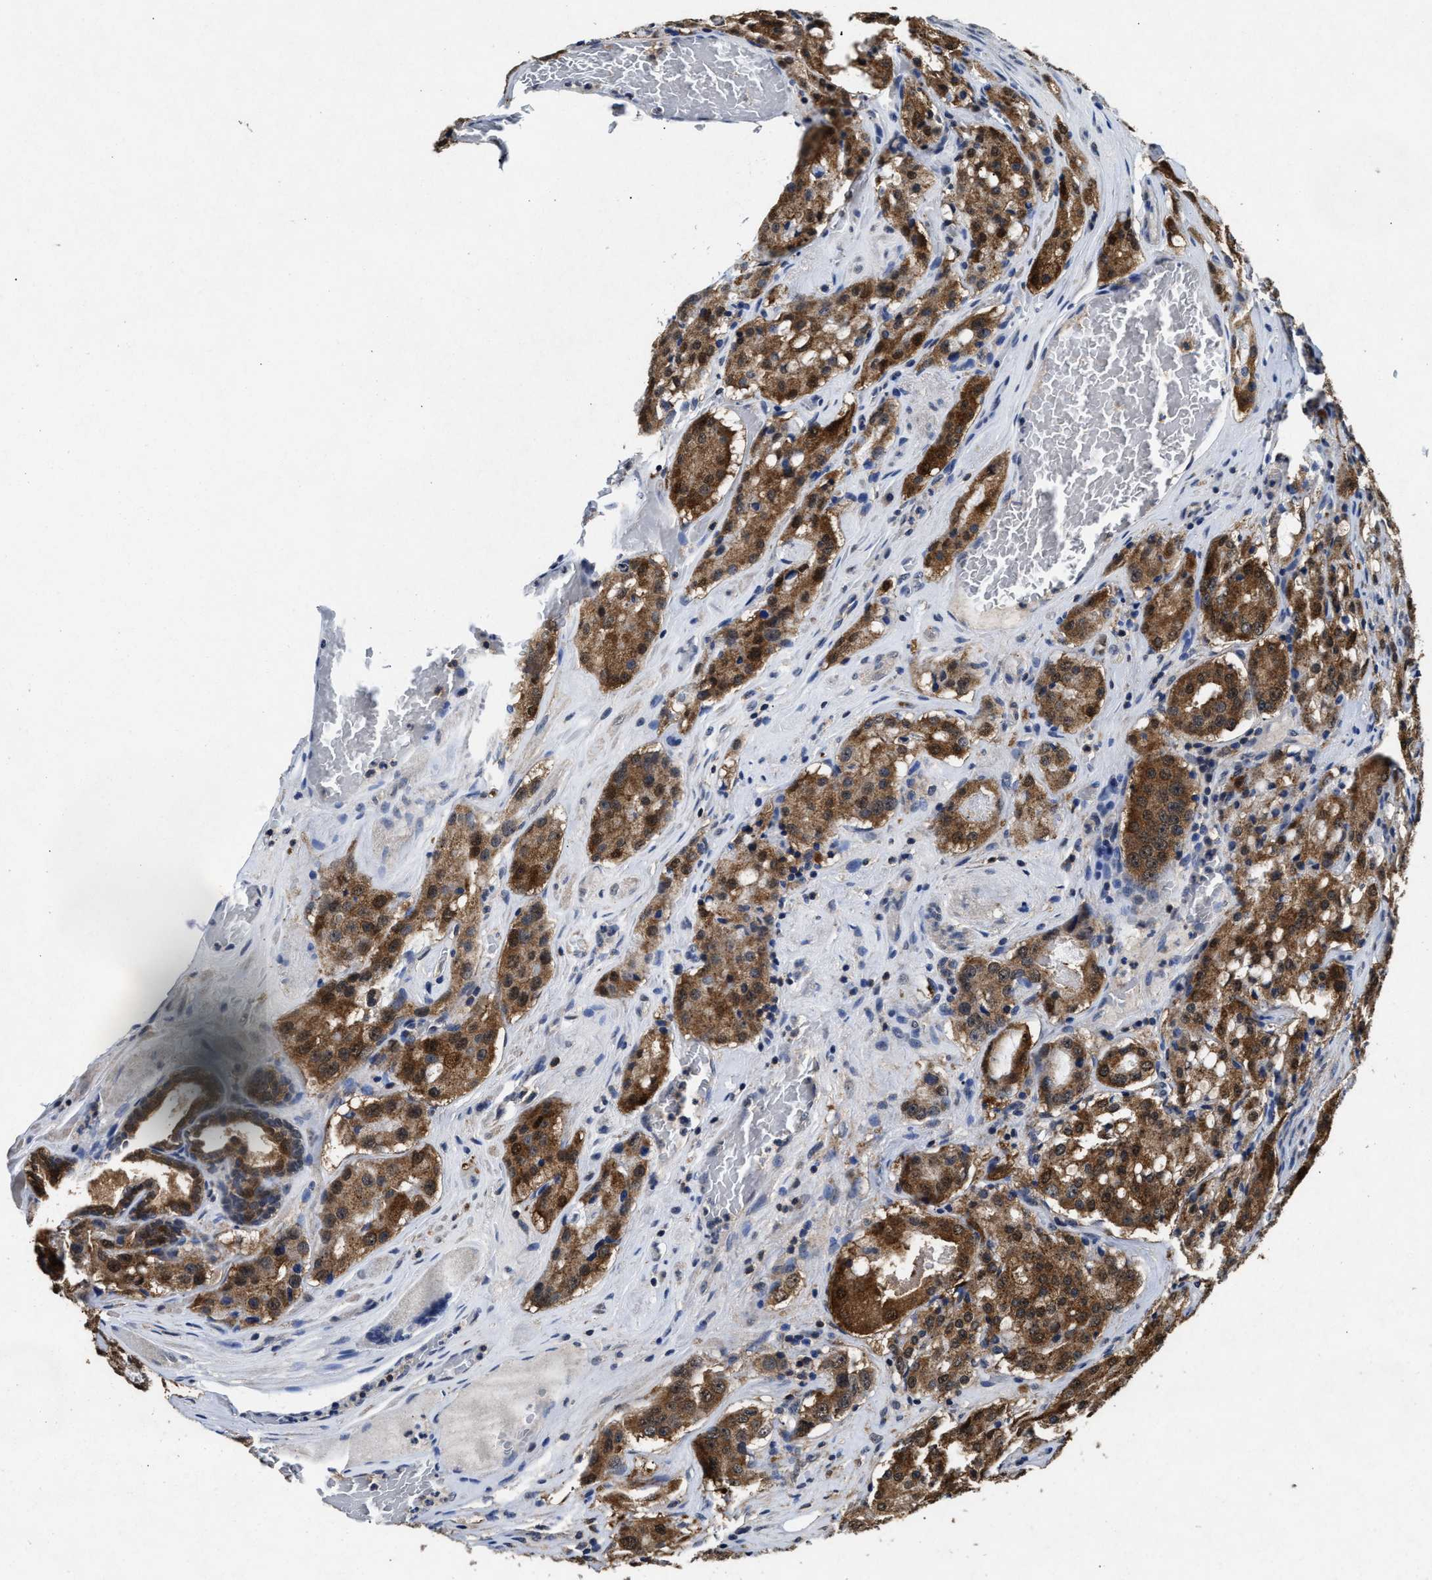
{"staining": {"intensity": "moderate", "quantity": ">75%", "location": "cytoplasmic/membranous,nuclear"}, "tissue": "prostate cancer", "cell_type": "Tumor cells", "image_type": "cancer", "snomed": [{"axis": "morphology", "description": "Adenocarcinoma, Medium grade"}, {"axis": "topography", "description": "Prostate"}], "caption": "Moderate cytoplasmic/membranous and nuclear protein positivity is present in approximately >75% of tumor cells in prostate cancer.", "gene": "ACAT2", "patient": {"sex": "male", "age": 72}}